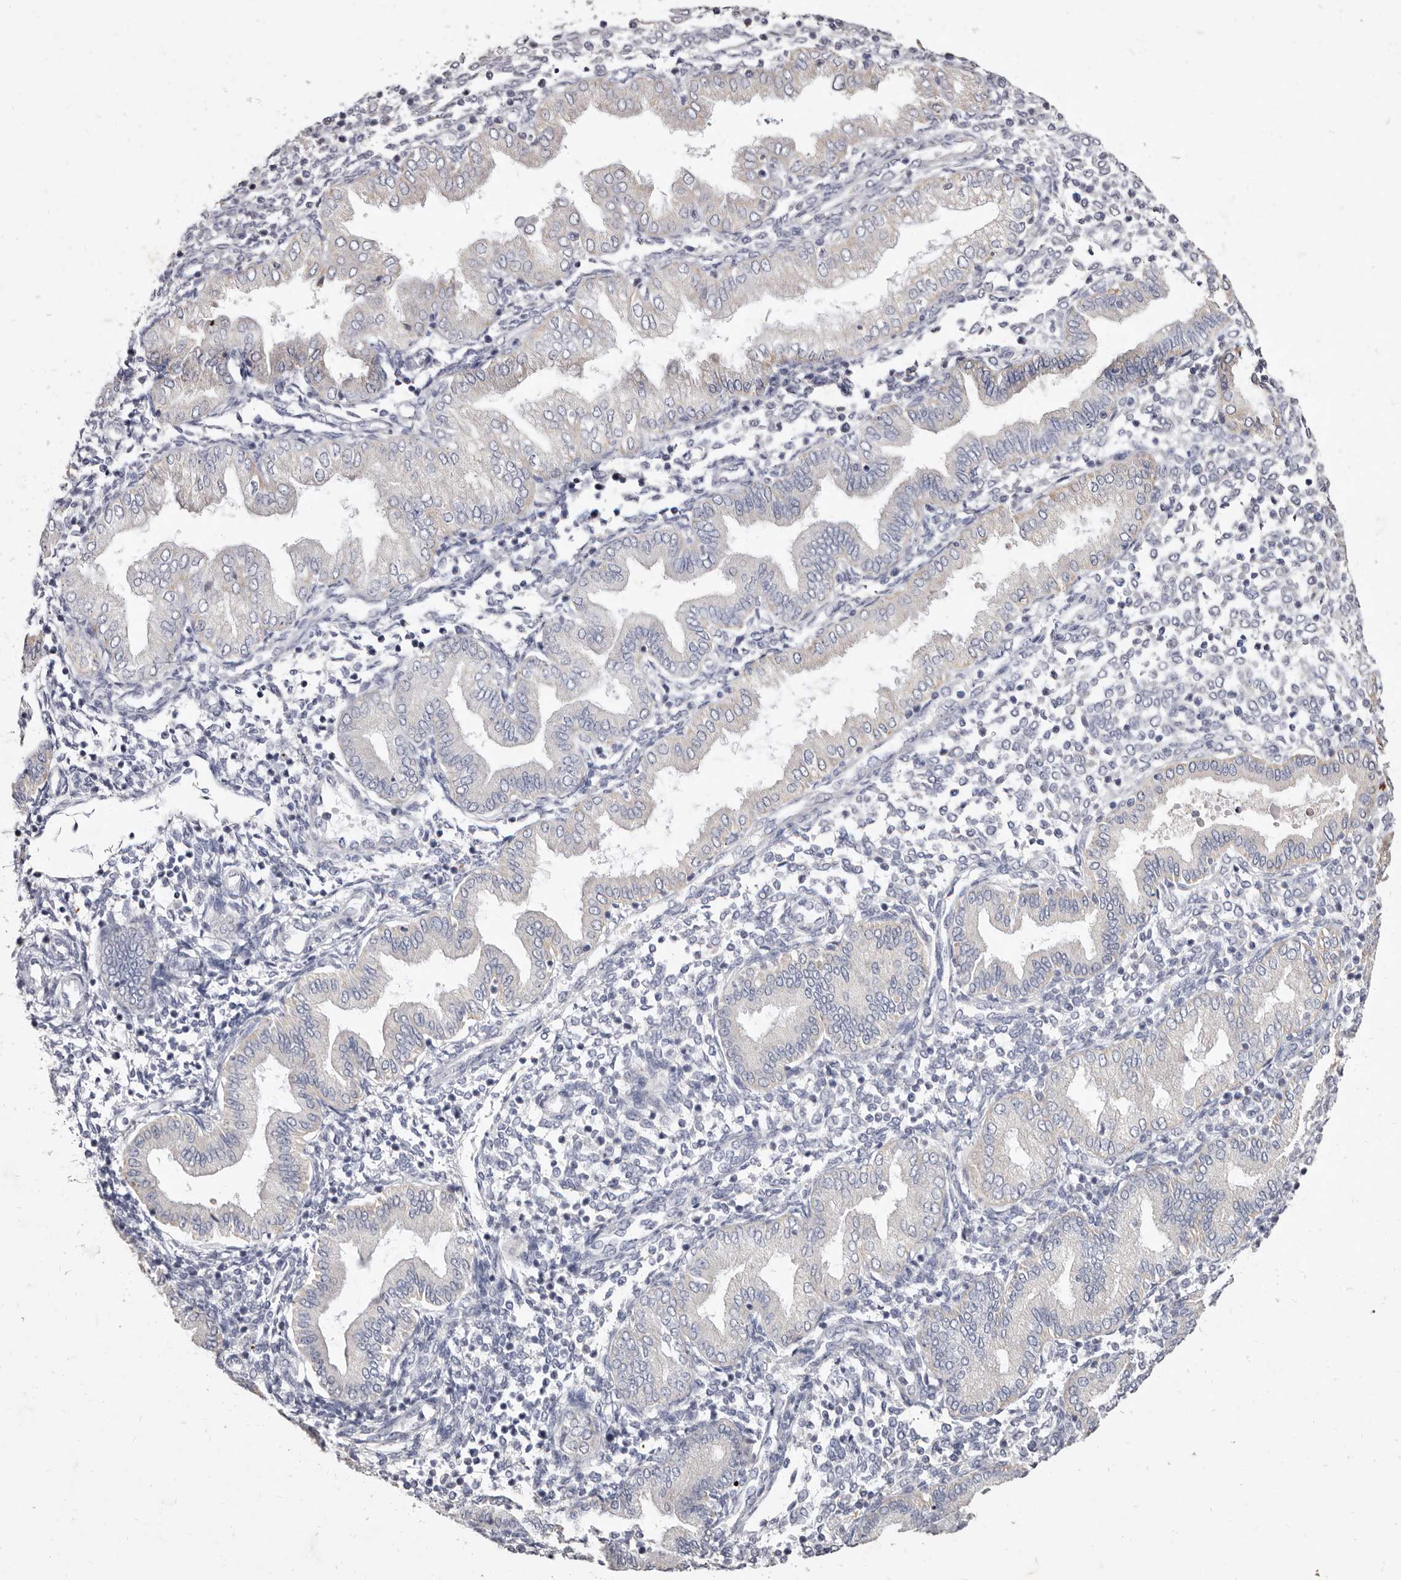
{"staining": {"intensity": "negative", "quantity": "none", "location": "none"}, "tissue": "endometrium", "cell_type": "Cells in endometrial stroma", "image_type": "normal", "snomed": [{"axis": "morphology", "description": "Normal tissue, NOS"}, {"axis": "topography", "description": "Endometrium"}], "caption": "The immunohistochemistry image has no significant positivity in cells in endometrial stroma of endometrium.", "gene": "CYP2E1", "patient": {"sex": "female", "age": 53}}